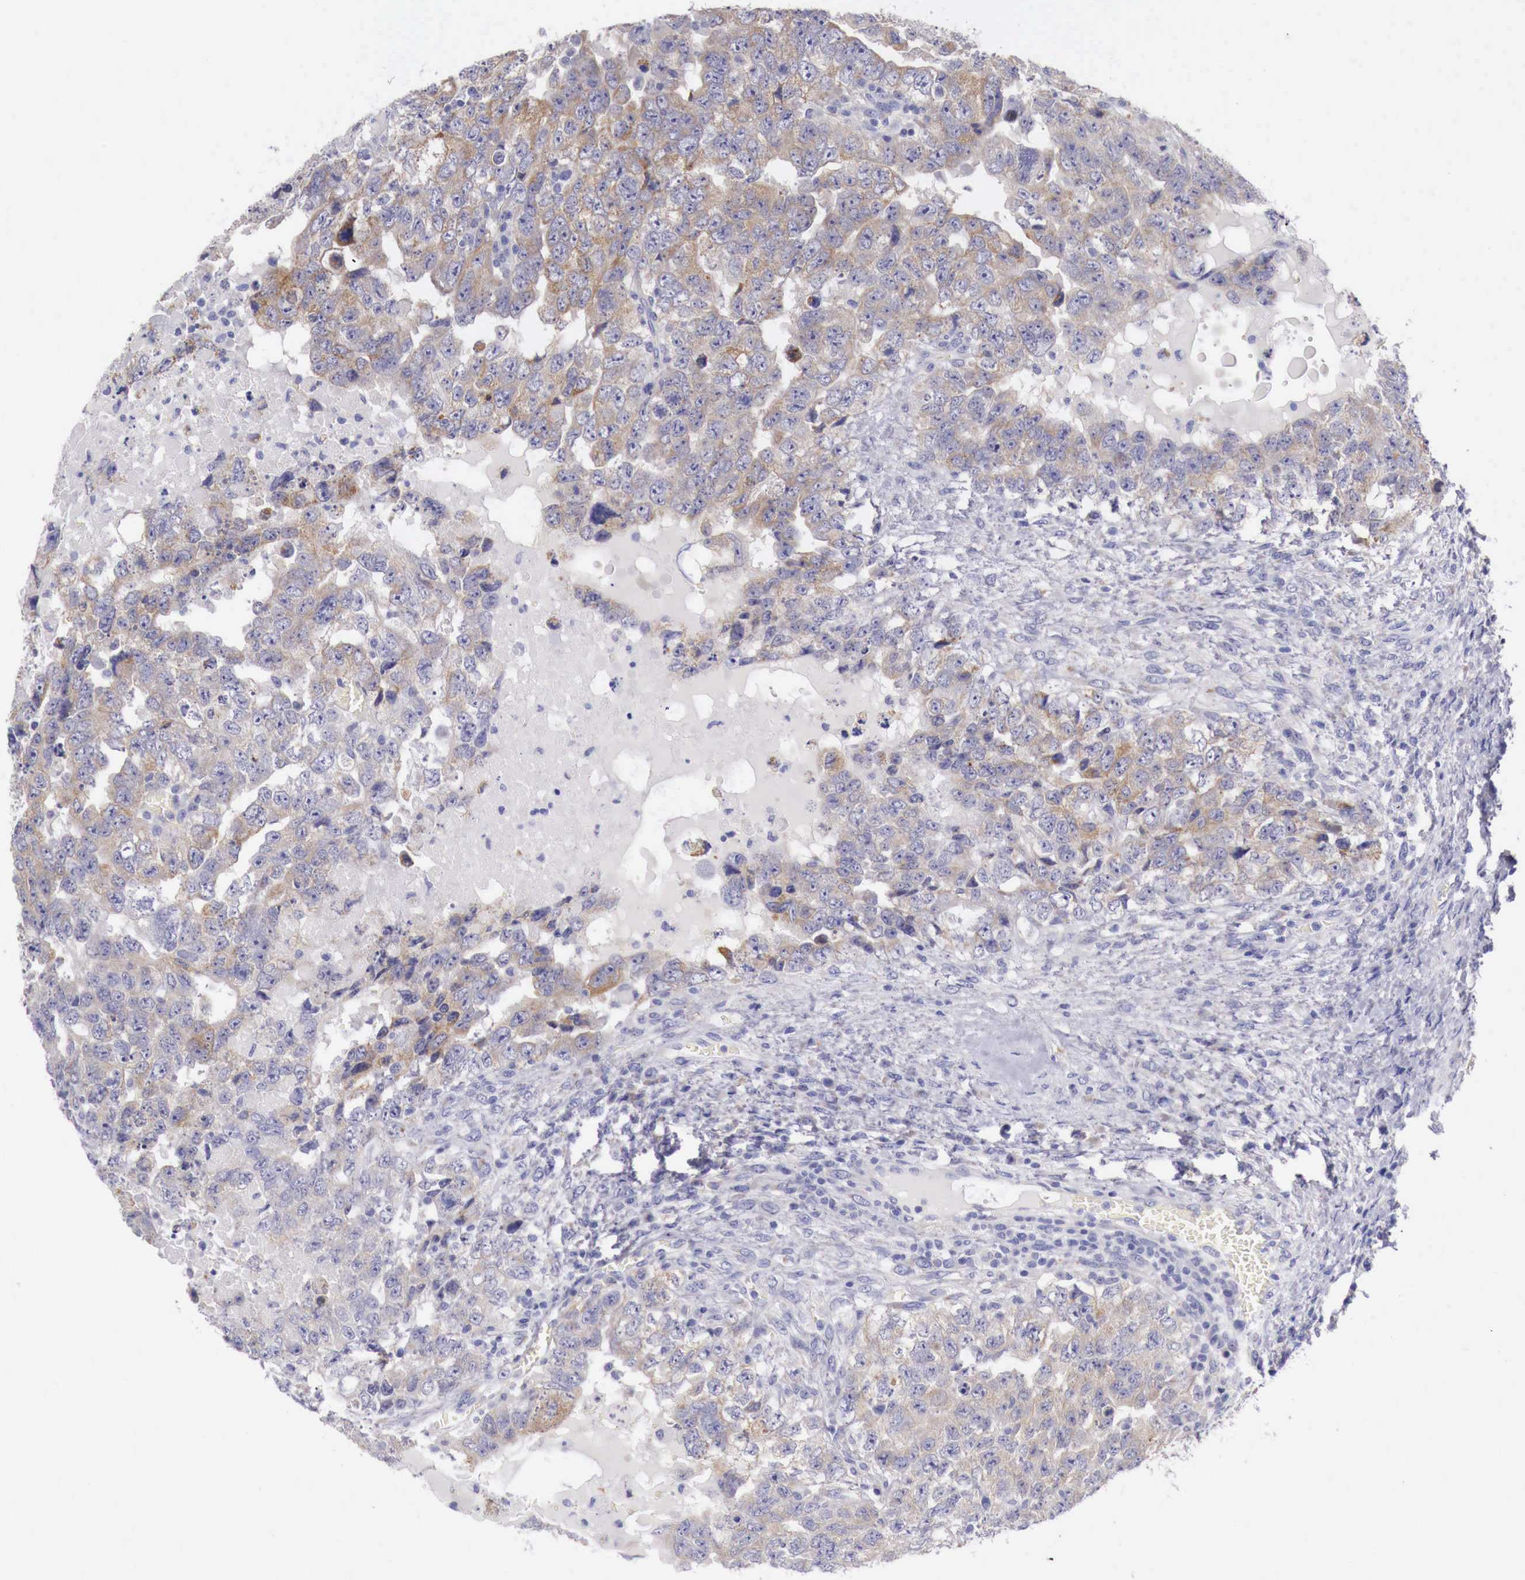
{"staining": {"intensity": "weak", "quantity": ">75%", "location": "cytoplasmic/membranous"}, "tissue": "testis cancer", "cell_type": "Tumor cells", "image_type": "cancer", "snomed": [{"axis": "morphology", "description": "Carcinoma, Embryonal, NOS"}, {"axis": "topography", "description": "Testis"}], "caption": "Immunohistochemical staining of embryonal carcinoma (testis) shows weak cytoplasmic/membranous protein expression in approximately >75% of tumor cells.", "gene": "NREP", "patient": {"sex": "male", "age": 36}}